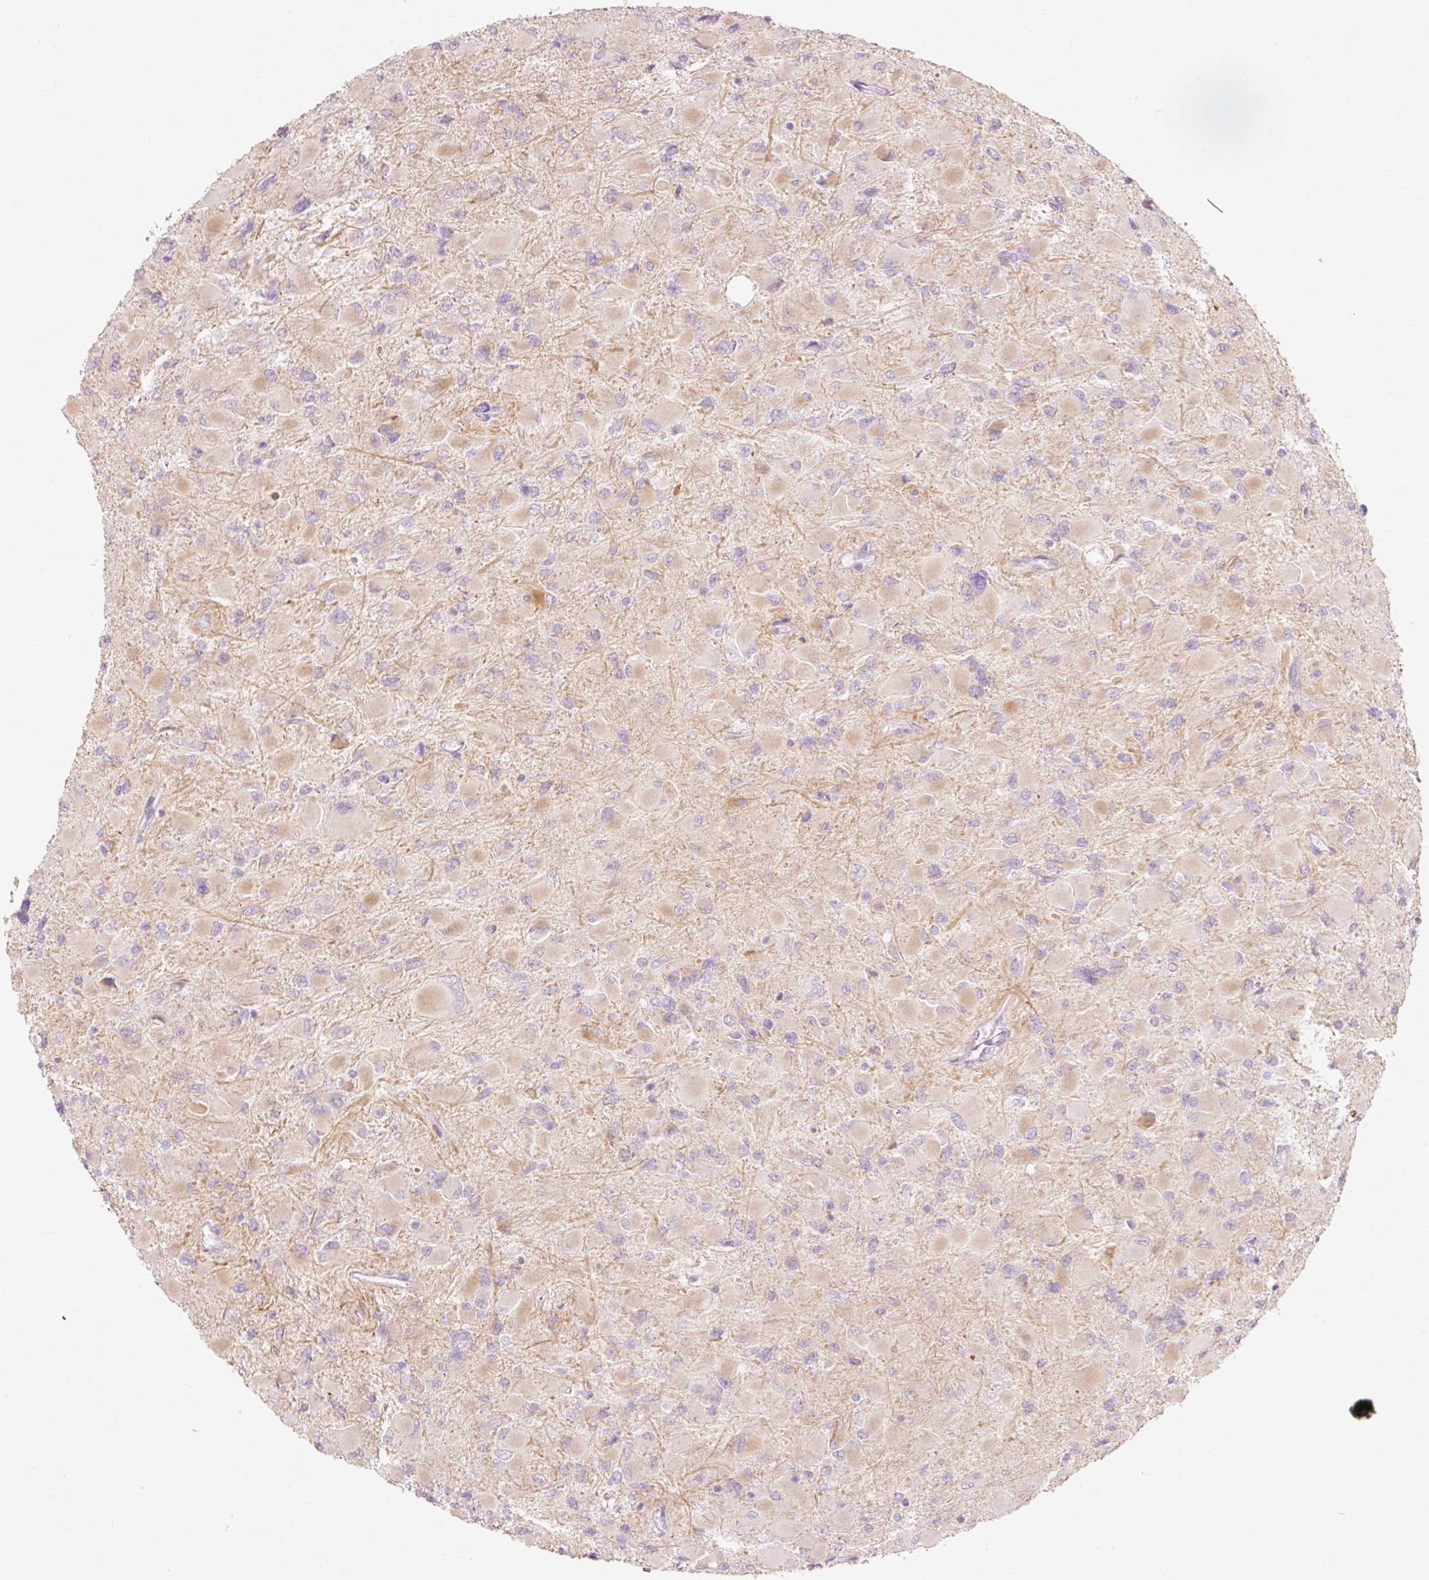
{"staining": {"intensity": "weak", "quantity": "<25%", "location": "cytoplasmic/membranous"}, "tissue": "glioma", "cell_type": "Tumor cells", "image_type": "cancer", "snomed": [{"axis": "morphology", "description": "Glioma, malignant, High grade"}, {"axis": "topography", "description": "Cerebral cortex"}], "caption": "DAB immunohistochemical staining of glioma reveals no significant expression in tumor cells. (DAB (3,3'-diaminobenzidine) immunohistochemistry (IHC) visualized using brightfield microscopy, high magnification).", "gene": "TRIM73", "patient": {"sex": "female", "age": 36}}